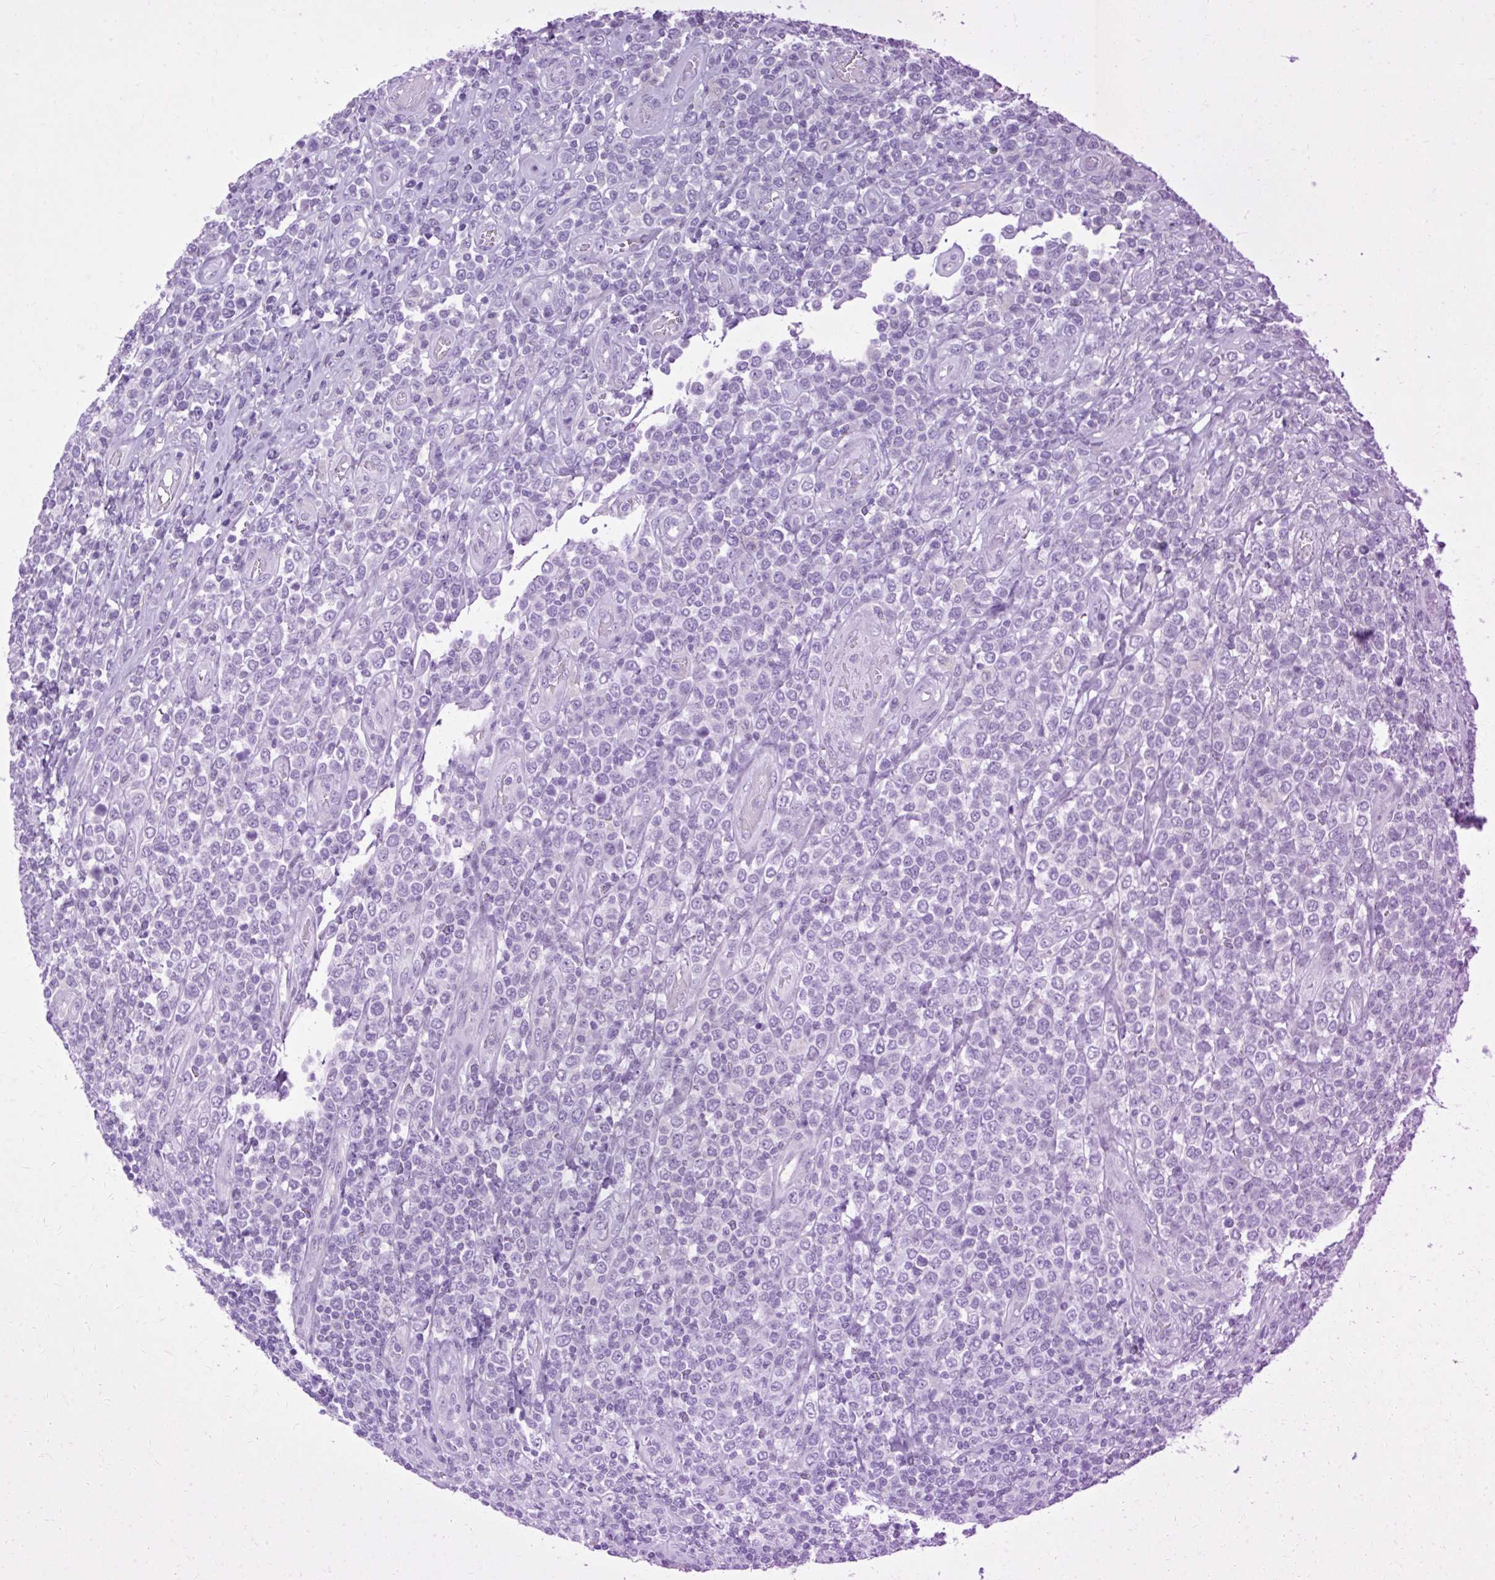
{"staining": {"intensity": "negative", "quantity": "none", "location": "none"}, "tissue": "lymphoma", "cell_type": "Tumor cells", "image_type": "cancer", "snomed": [{"axis": "morphology", "description": "Malignant lymphoma, non-Hodgkin's type, High grade"}, {"axis": "topography", "description": "Soft tissue"}], "caption": "The immunohistochemistry (IHC) image has no significant staining in tumor cells of malignant lymphoma, non-Hodgkin's type (high-grade) tissue.", "gene": "FAM153A", "patient": {"sex": "female", "age": 56}}